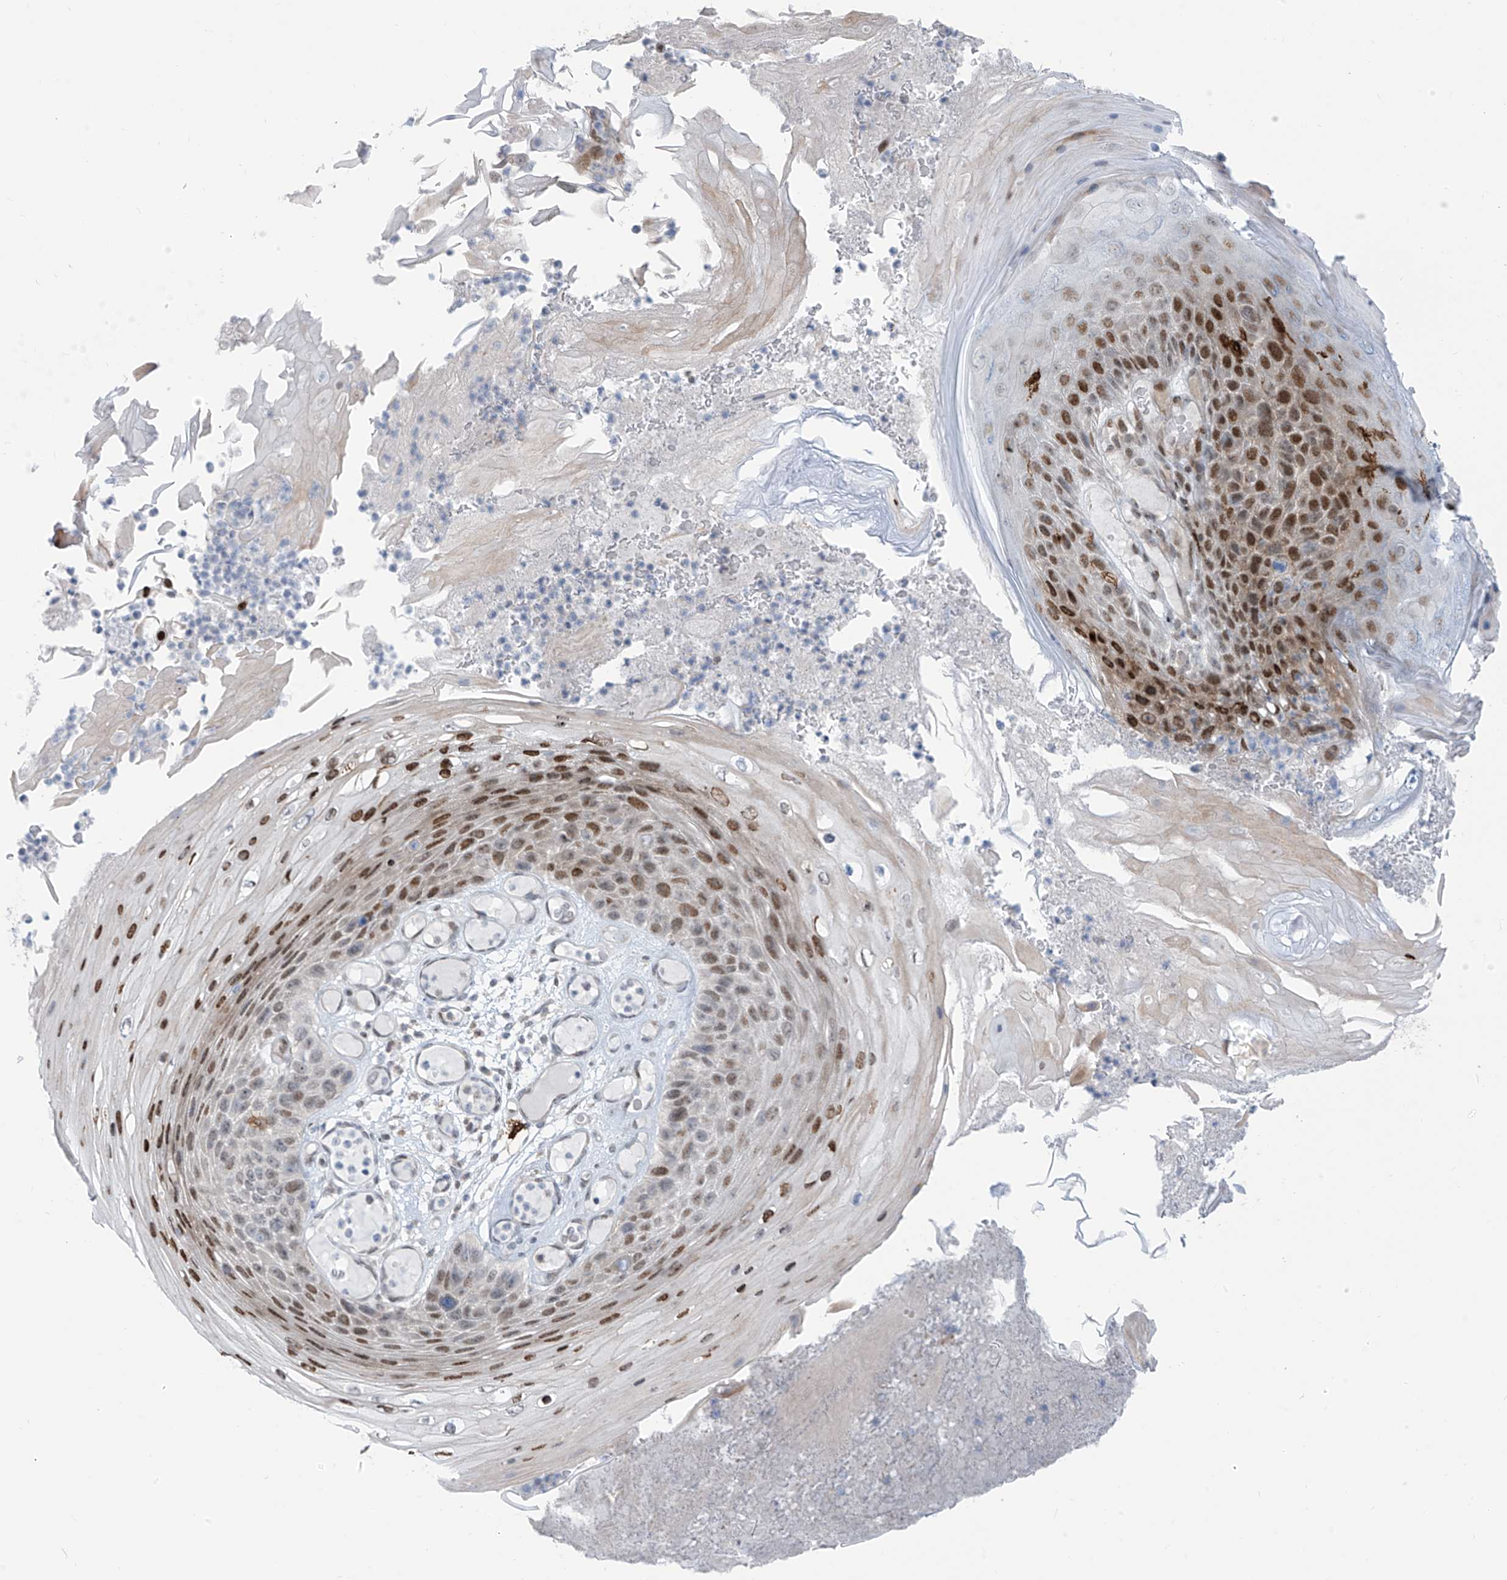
{"staining": {"intensity": "moderate", "quantity": ">75%", "location": "nuclear"}, "tissue": "skin cancer", "cell_type": "Tumor cells", "image_type": "cancer", "snomed": [{"axis": "morphology", "description": "Squamous cell carcinoma, NOS"}, {"axis": "topography", "description": "Skin"}], "caption": "High-power microscopy captured an immunohistochemistry (IHC) image of skin cancer, revealing moderate nuclear staining in about >75% of tumor cells.", "gene": "LIN9", "patient": {"sex": "female", "age": 88}}